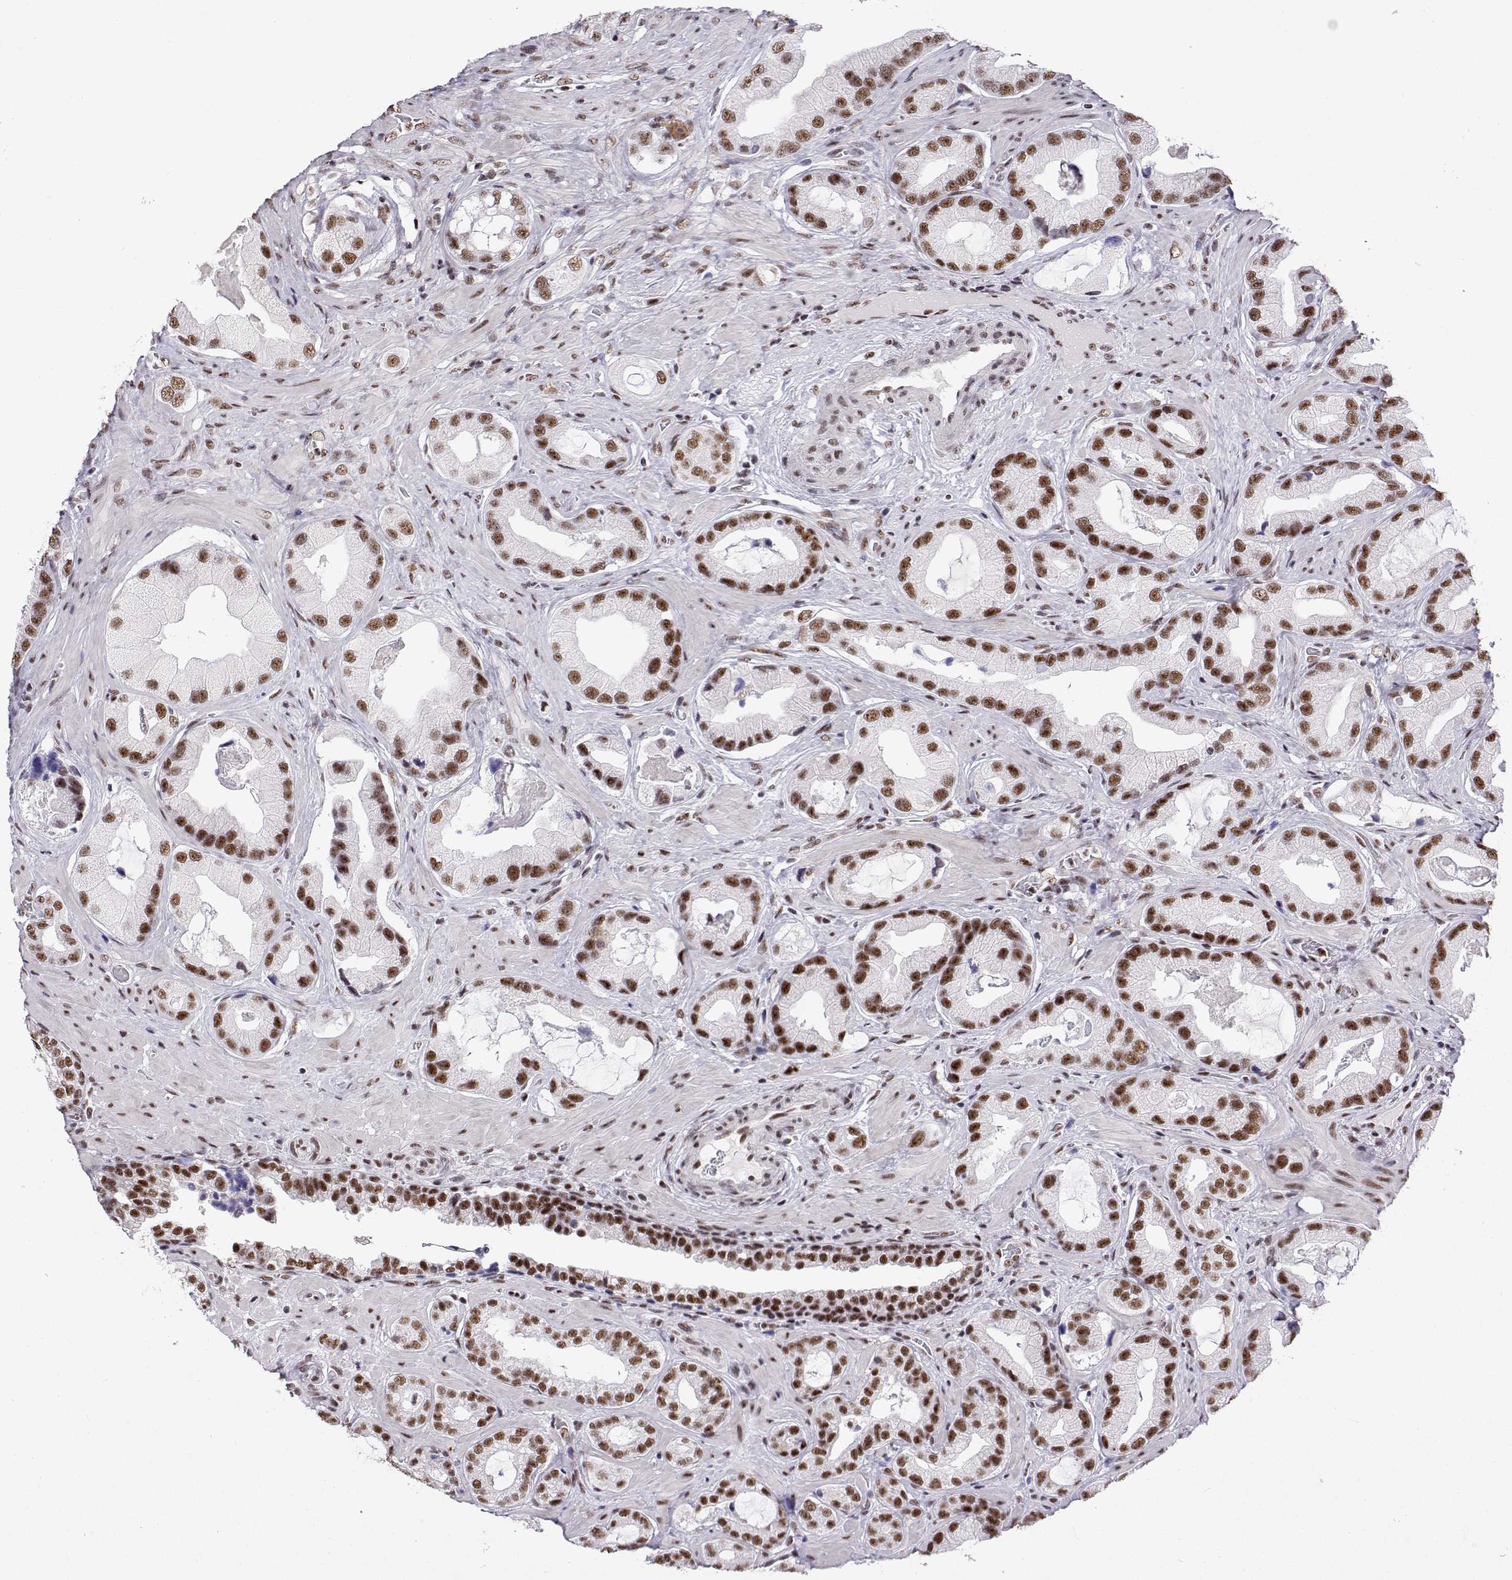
{"staining": {"intensity": "strong", "quantity": ">75%", "location": "nuclear"}, "tissue": "prostate cancer", "cell_type": "Tumor cells", "image_type": "cancer", "snomed": [{"axis": "morphology", "description": "Adenocarcinoma, Low grade"}, {"axis": "topography", "description": "Prostate"}], "caption": "A histopathology image of human prostate adenocarcinoma (low-grade) stained for a protein reveals strong nuclear brown staining in tumor cells.", "gene": "POLDIP3", "patient": {"sex": "male", "age": 62}}